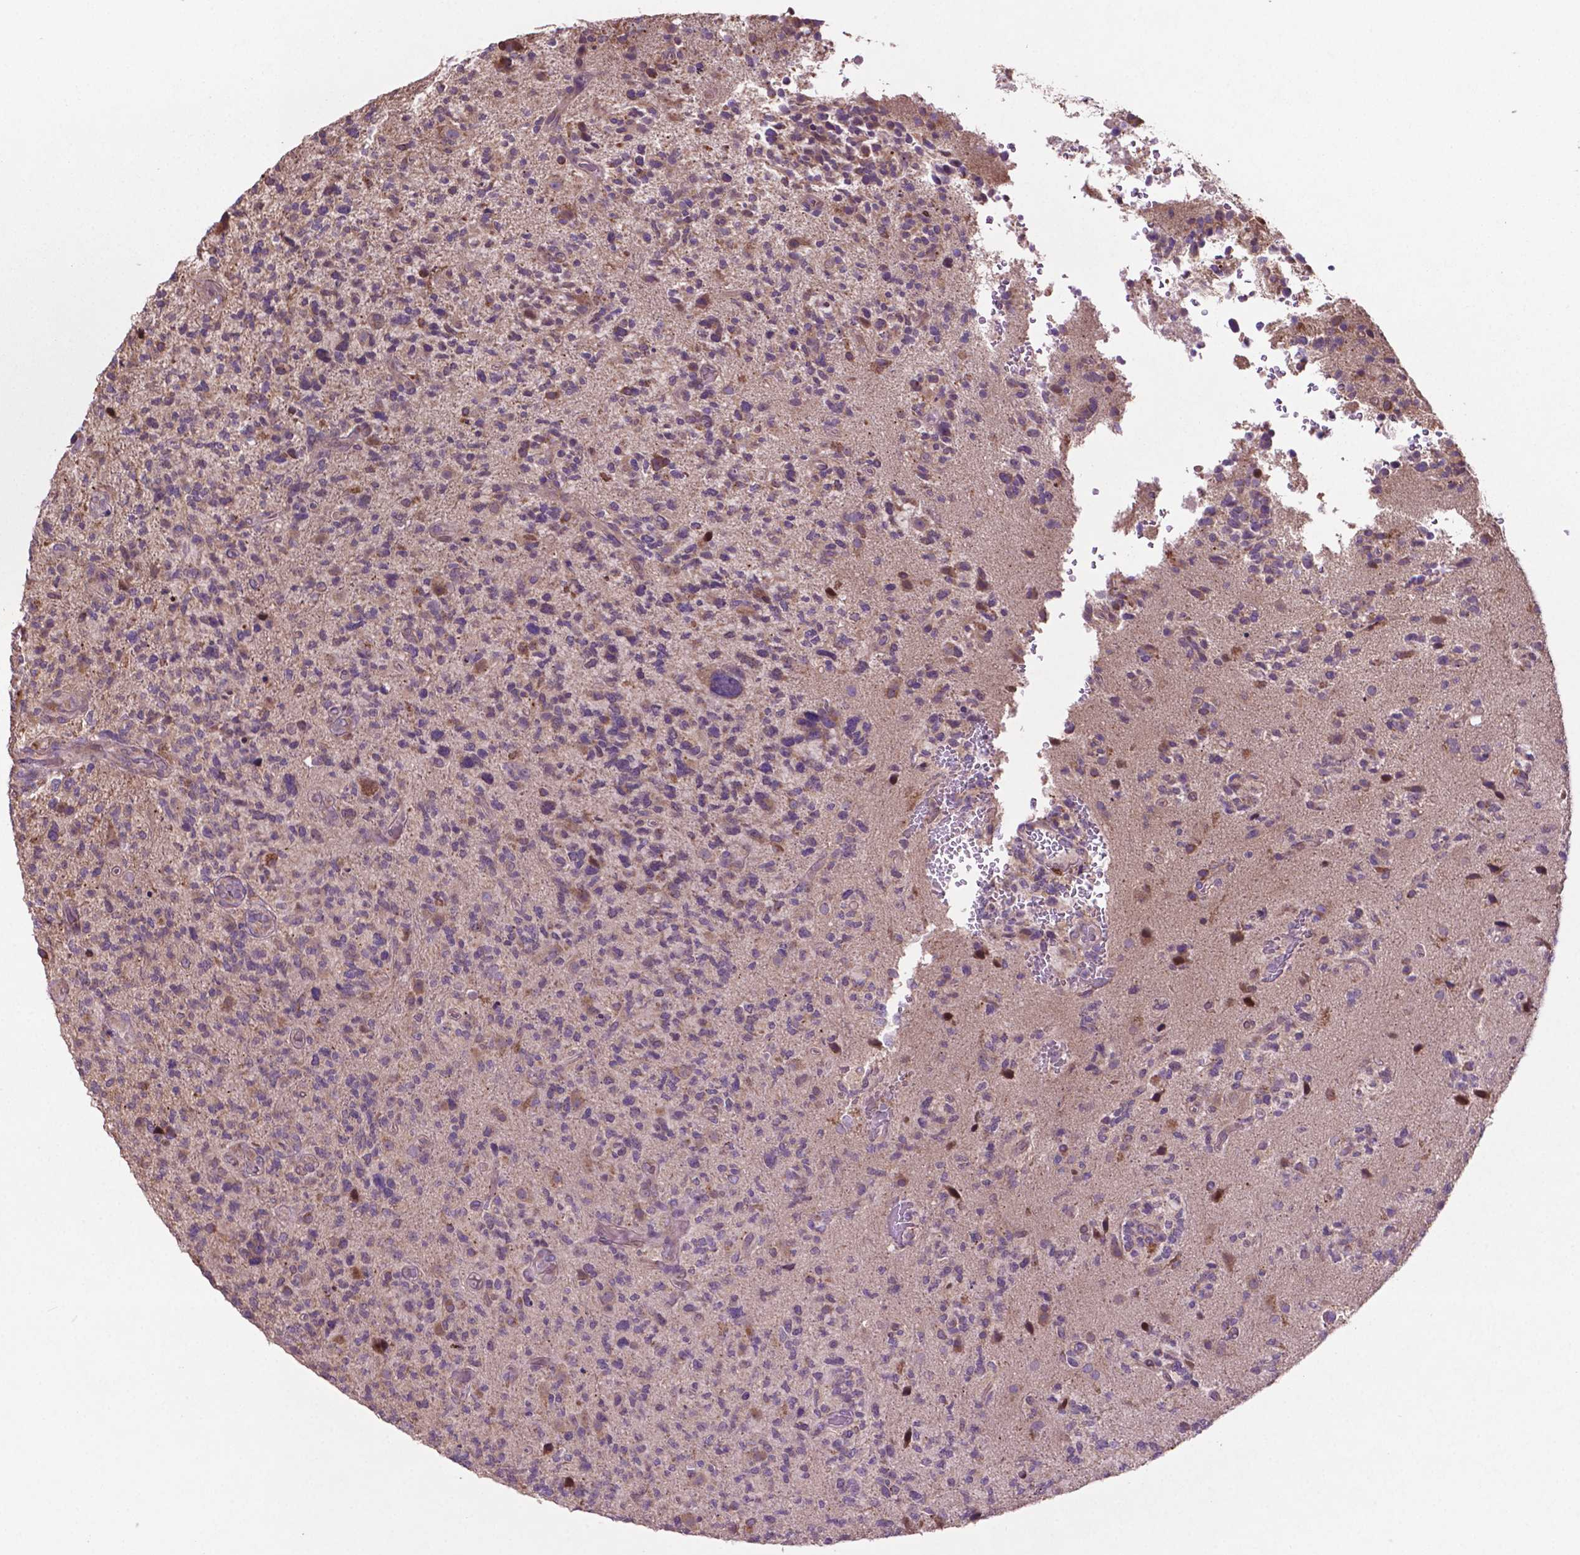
{"staining": {"intensity": "negative", "quantity": "none", "location": "none"}, "tissue": "glioma", "cell_type": "Tumor cells", "image_type": "cancer", "snomed": [{"axis": "morphology", "description": "Glioma, malignant, High grade"}, {"axis": "topography", "description": "Brain"}], "caption": "Immunohistochemical staining of glioma displays no significant staining in tumor cells.", "gene": "MBTPS1", "patient": {"sex": "female", "age": 71}}